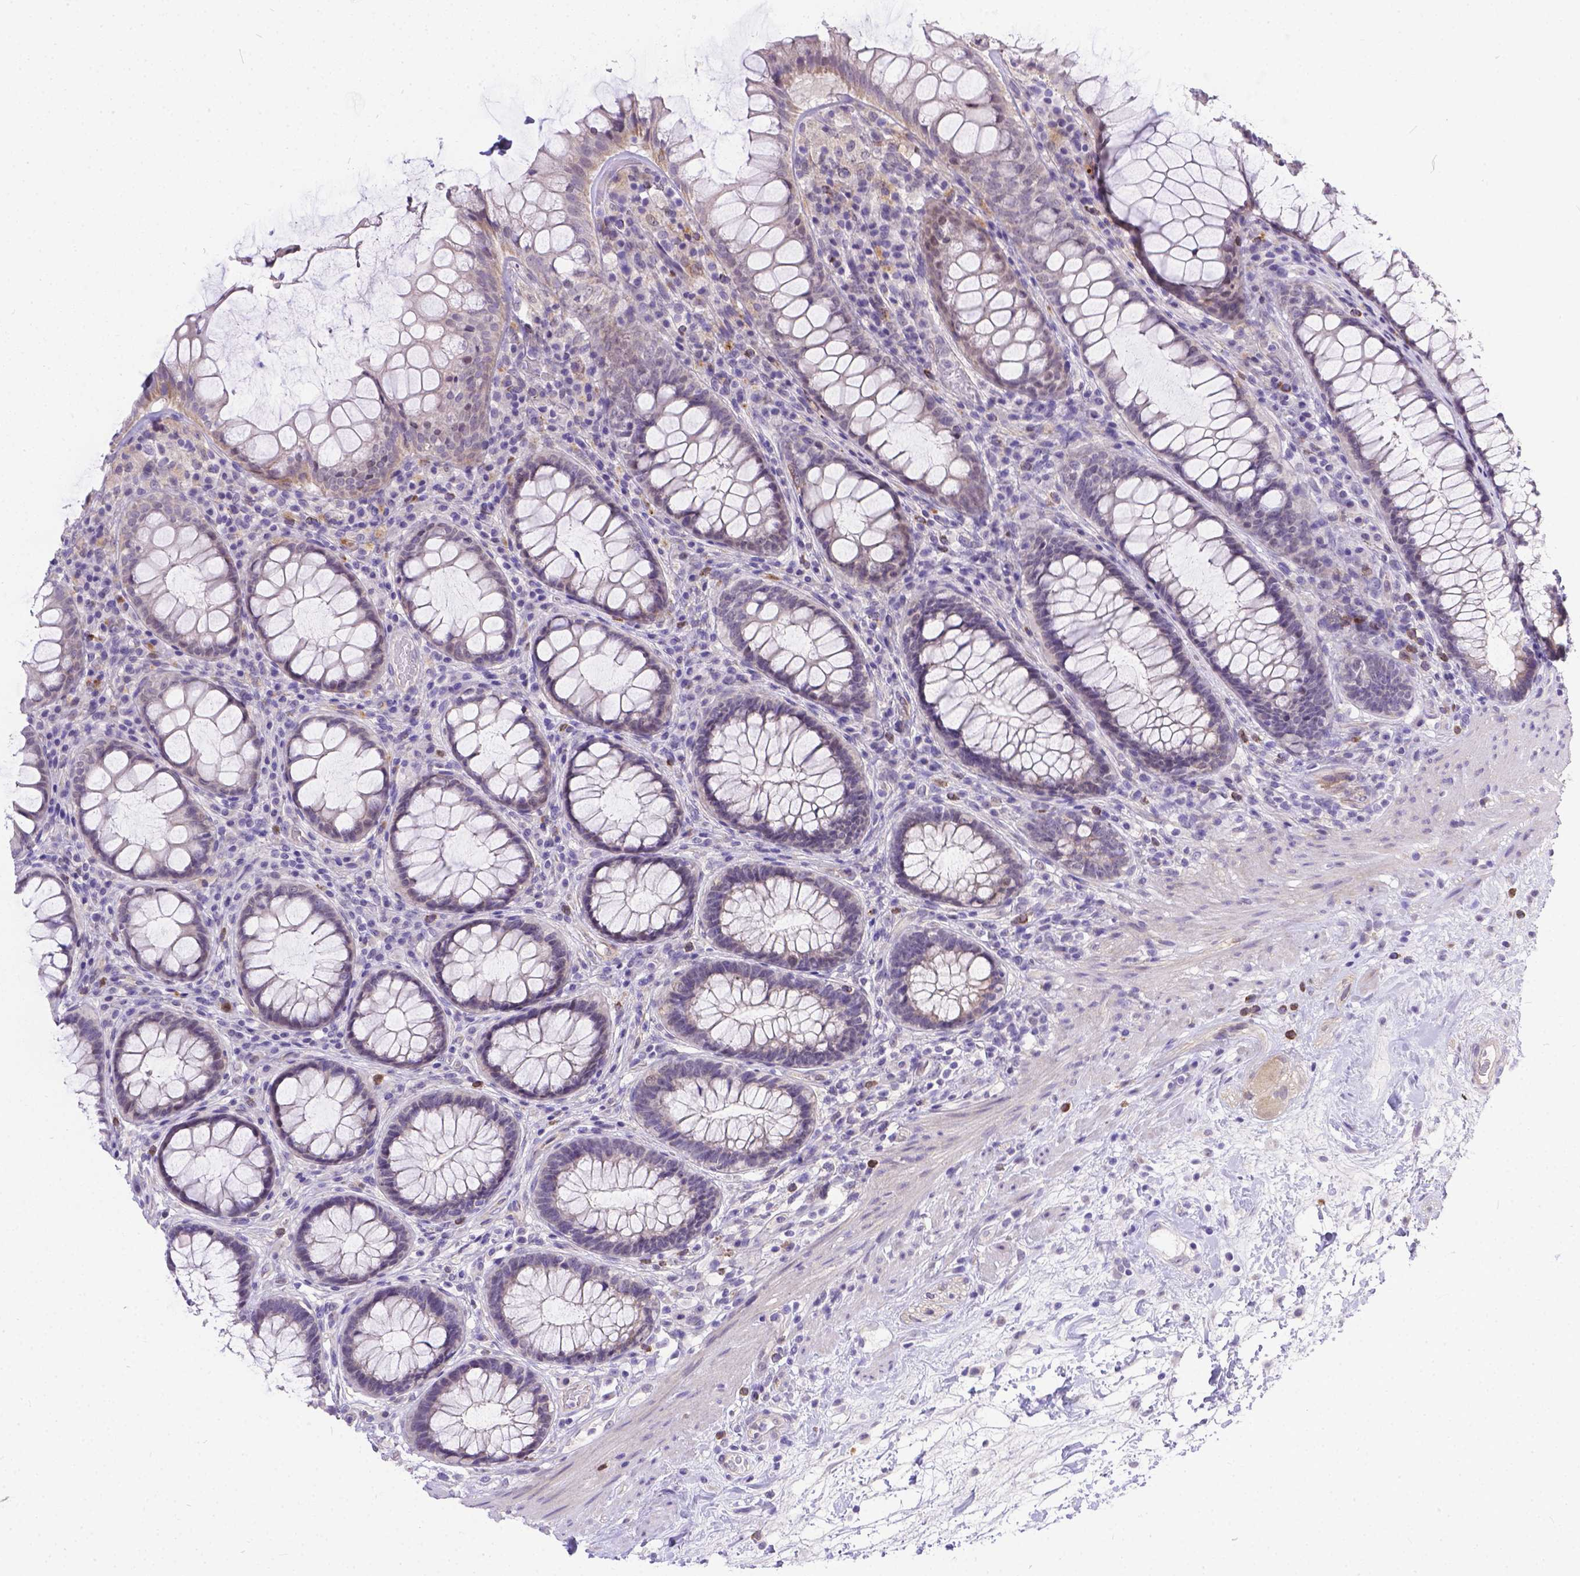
{"staining": {"intensity": "negative", "quantity": "none", "location": "none"}, "tissue": "rectum", "cell_type": "Glandular cells", "image_type": "normal", "snomed": [{"axis": "morphology", "description": "Normal tissue, NOS"}, {"axis": "topography", "description": "Rectum"}], "caption": "High power microscopy micrograph of an IHC histopathology image of normal rectum, revealing no significant expression in glandular cells.", "gene": "DLEC1", "patient": {"sex": "male", "age": 72}}